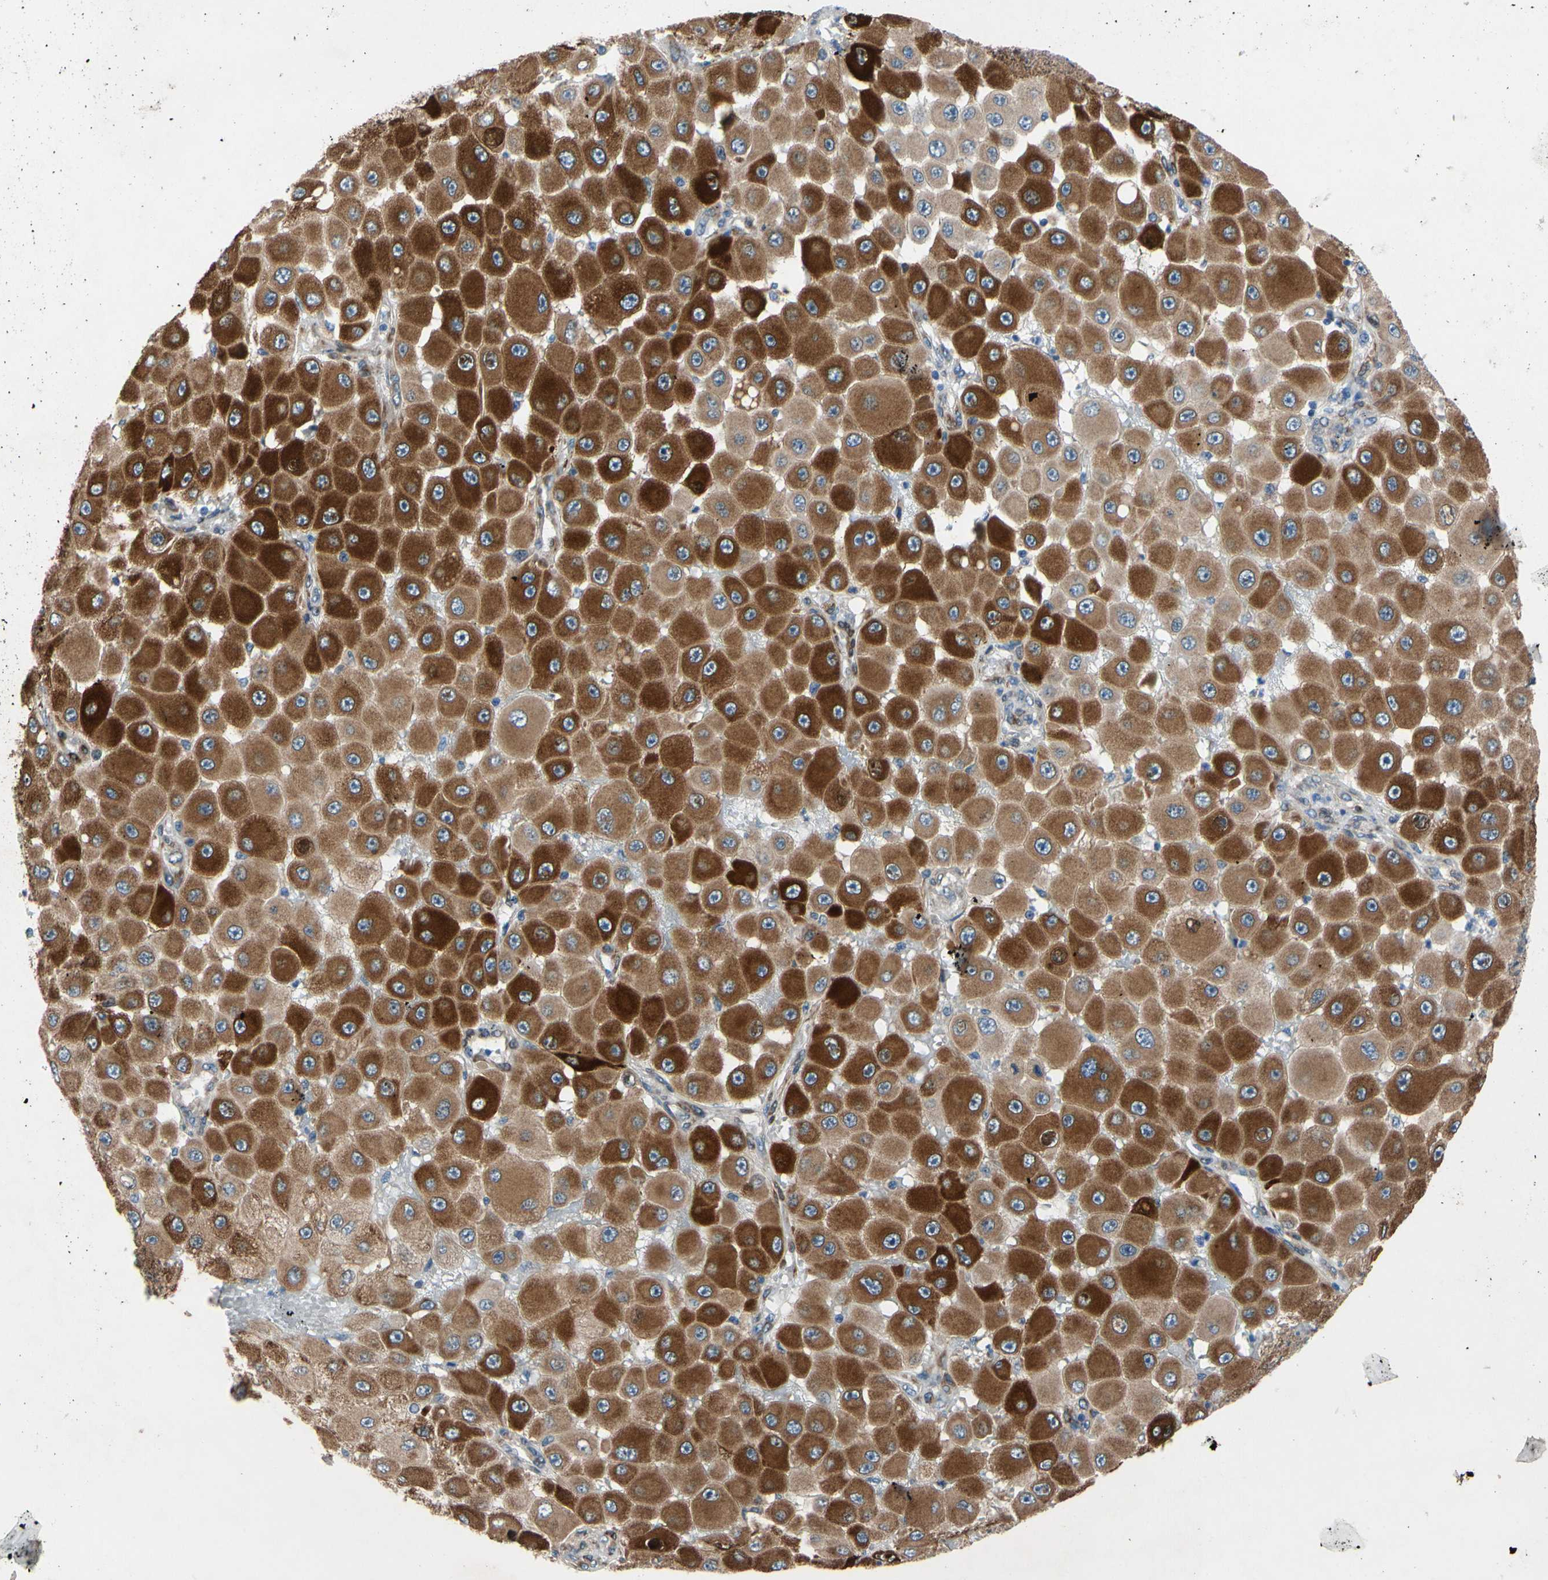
{"staining": {"intensity": "moderate", "quantity": ">75%", "location": "cytoplasmic/membranous"}, "tissue": "melanoma", "cell_type": "Tumor cells", "image_type": "cancer", "snomed": [{"axis": "morphology", "description": "Malignant melanoma, NOS"}, {"axis": "topography", "description": "Skin"}], "caption": "Approximately >75% of tumor cells in human malignant melanoma show moderate cytoplasmic/membranous protein positivity as visualized by brown immunohistochemical staining.", "gene": "PRXL2A", "patient": {"sex": "female", "age": 81}}